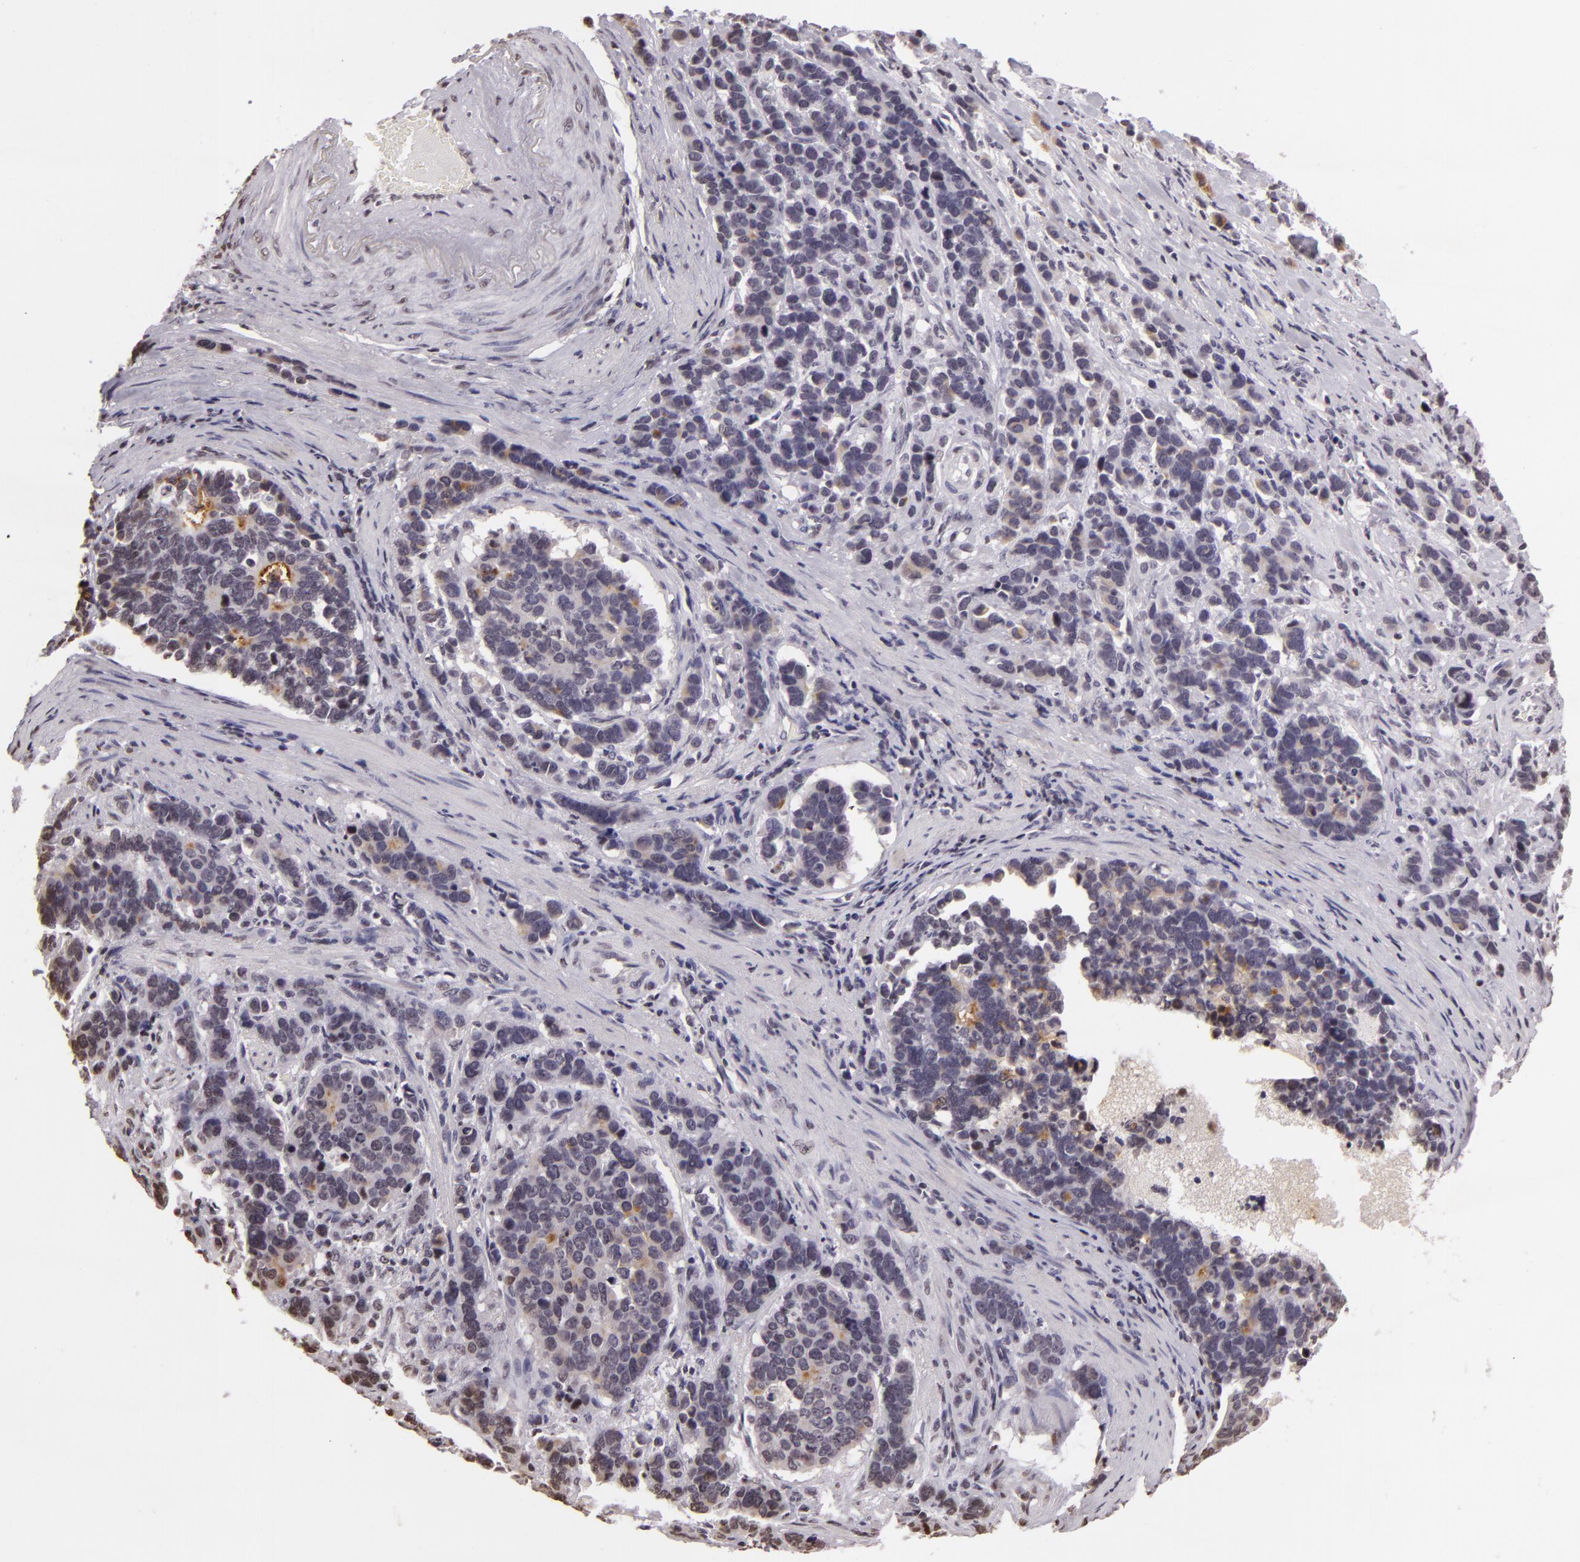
{"staining": {"intensity": "moderate", "quantity": "<25%", "location": "cytoplasmic/membranous"}, "tissue": "stomach cancer", "cell_type": "Tumor cells", "image_type": "cancer", "snomed": [{"axis": "morphology", "description": "Adenocarcinoma, NOS"}, {"axis": "topography", "description": "Stomach, upper"}], "caption": "Approximately <25% of tumor cells in human stomach cancer reveal moderate cytoplasmic/membranous protein staining as visualized by brown immunohistochemical staining.", "gene": "MUC1", "patient": {"sex": "male", "age": 71}}